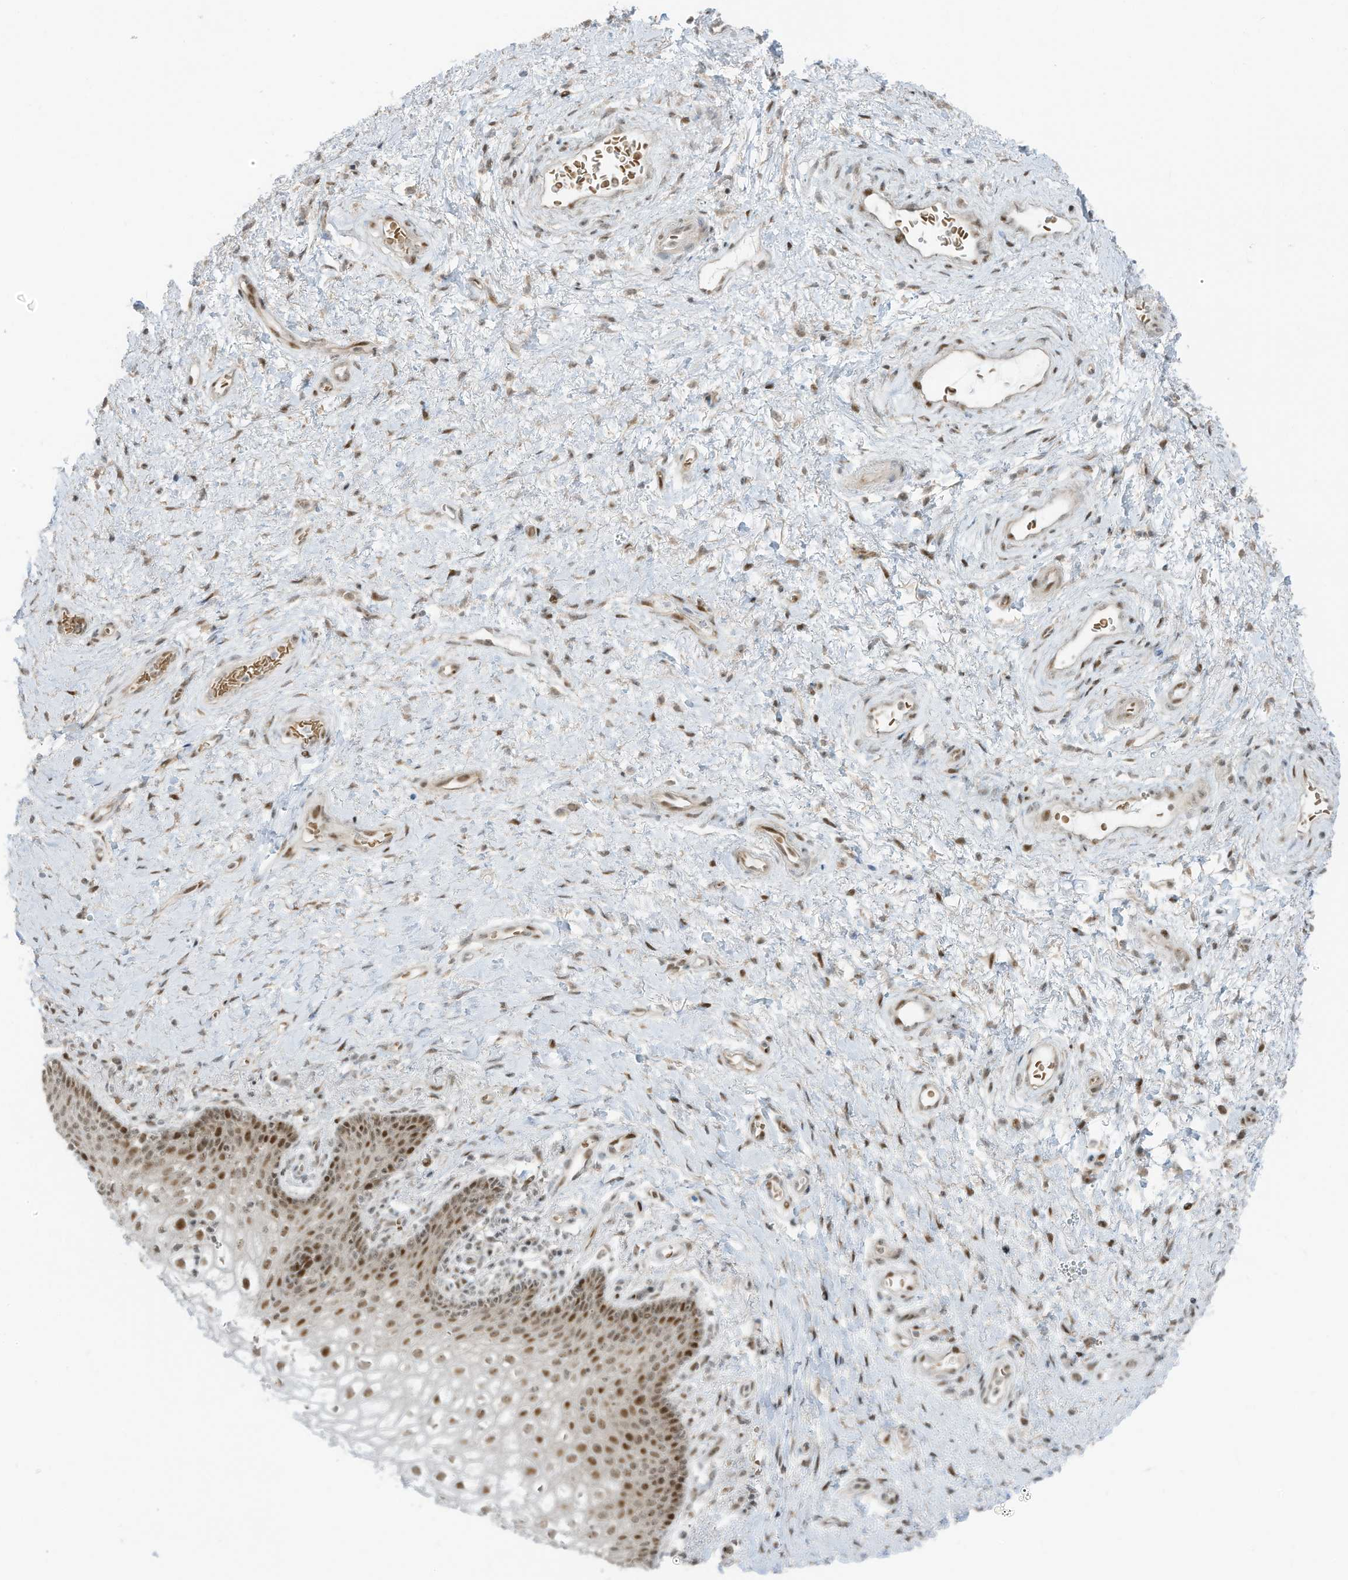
{"staining": {"intensity": "strong", "quantity": "25%-75%", "location": "nuclear"}, "tissue": "vagina", "cell_type": "Squamous epithelial cells", "image_type": "normal", "snomed": [{"axis": "morphology", "description": "Normal tissue, NOS"}, {"axis": "topography", "description": "Vagina"}], "caption": "IHC (DAB (3,3'-diaminobenzidine)) staining of benign human vagina exhibits strong nuclear protein expression in about 25%-75% of squamous epithelial cells. Nuclei are stained in blue.", "gene": "ZCWPW2", "patient": {"sex": "female", "age": 60}}